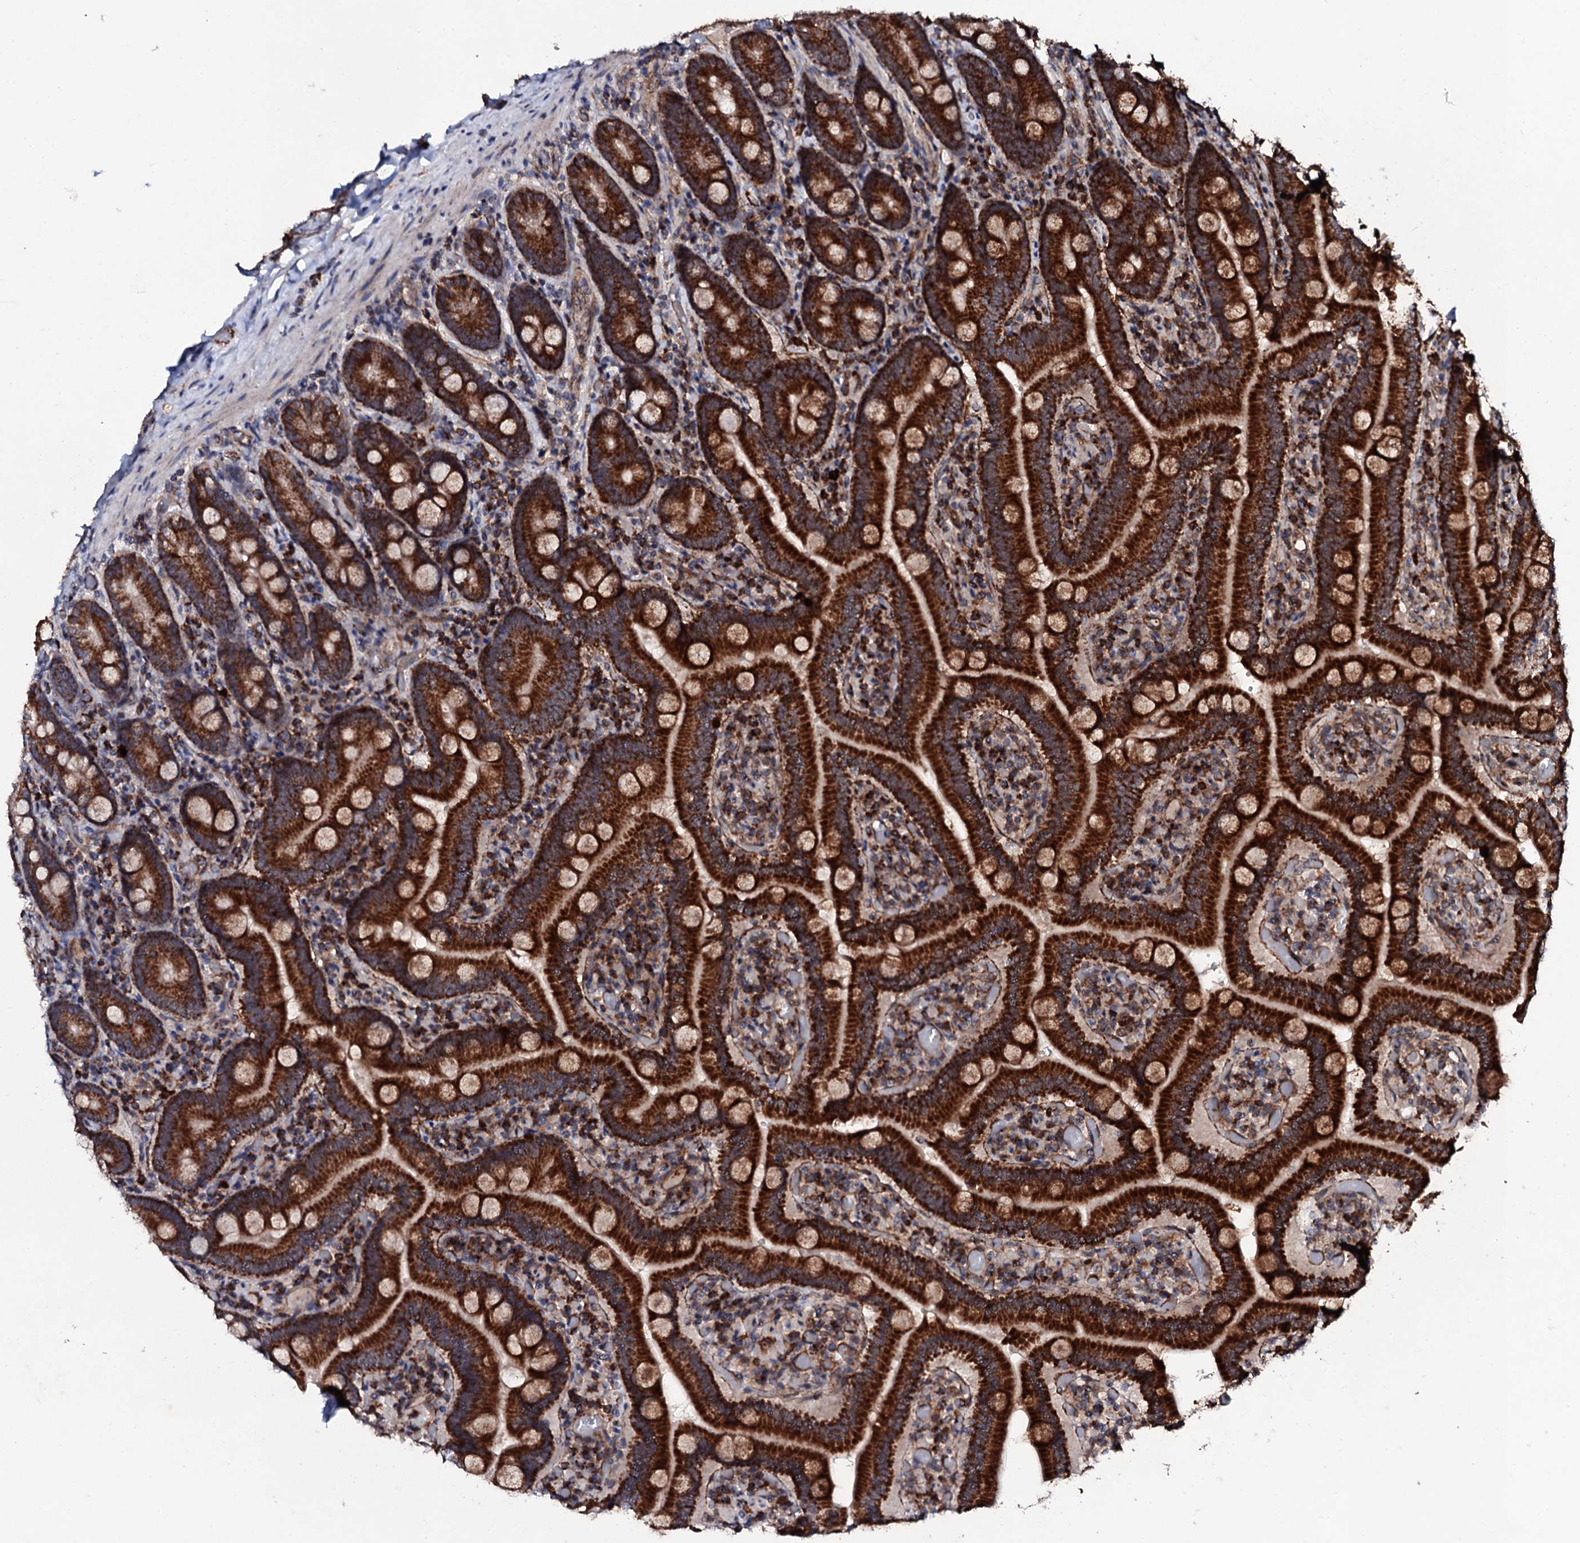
{"staining": {"intensity": "strong", "quantity": ">75%", "location": "cytoplasmic/membranous"}, "tissue": "duodenum", "cell_type": "Glandular cells", "image_type": "normal", "snomed": [{"axis": "morphology", "description": "Normal tissue, NOS"}, {"axis": "topography", "description": "Duodenum"}], "caption": "Duodenum stained with a protein marker exhibits strong staining in glandular cells.", "gene": "MTIF3", "patient": {"sex": "female", "age": 62}}